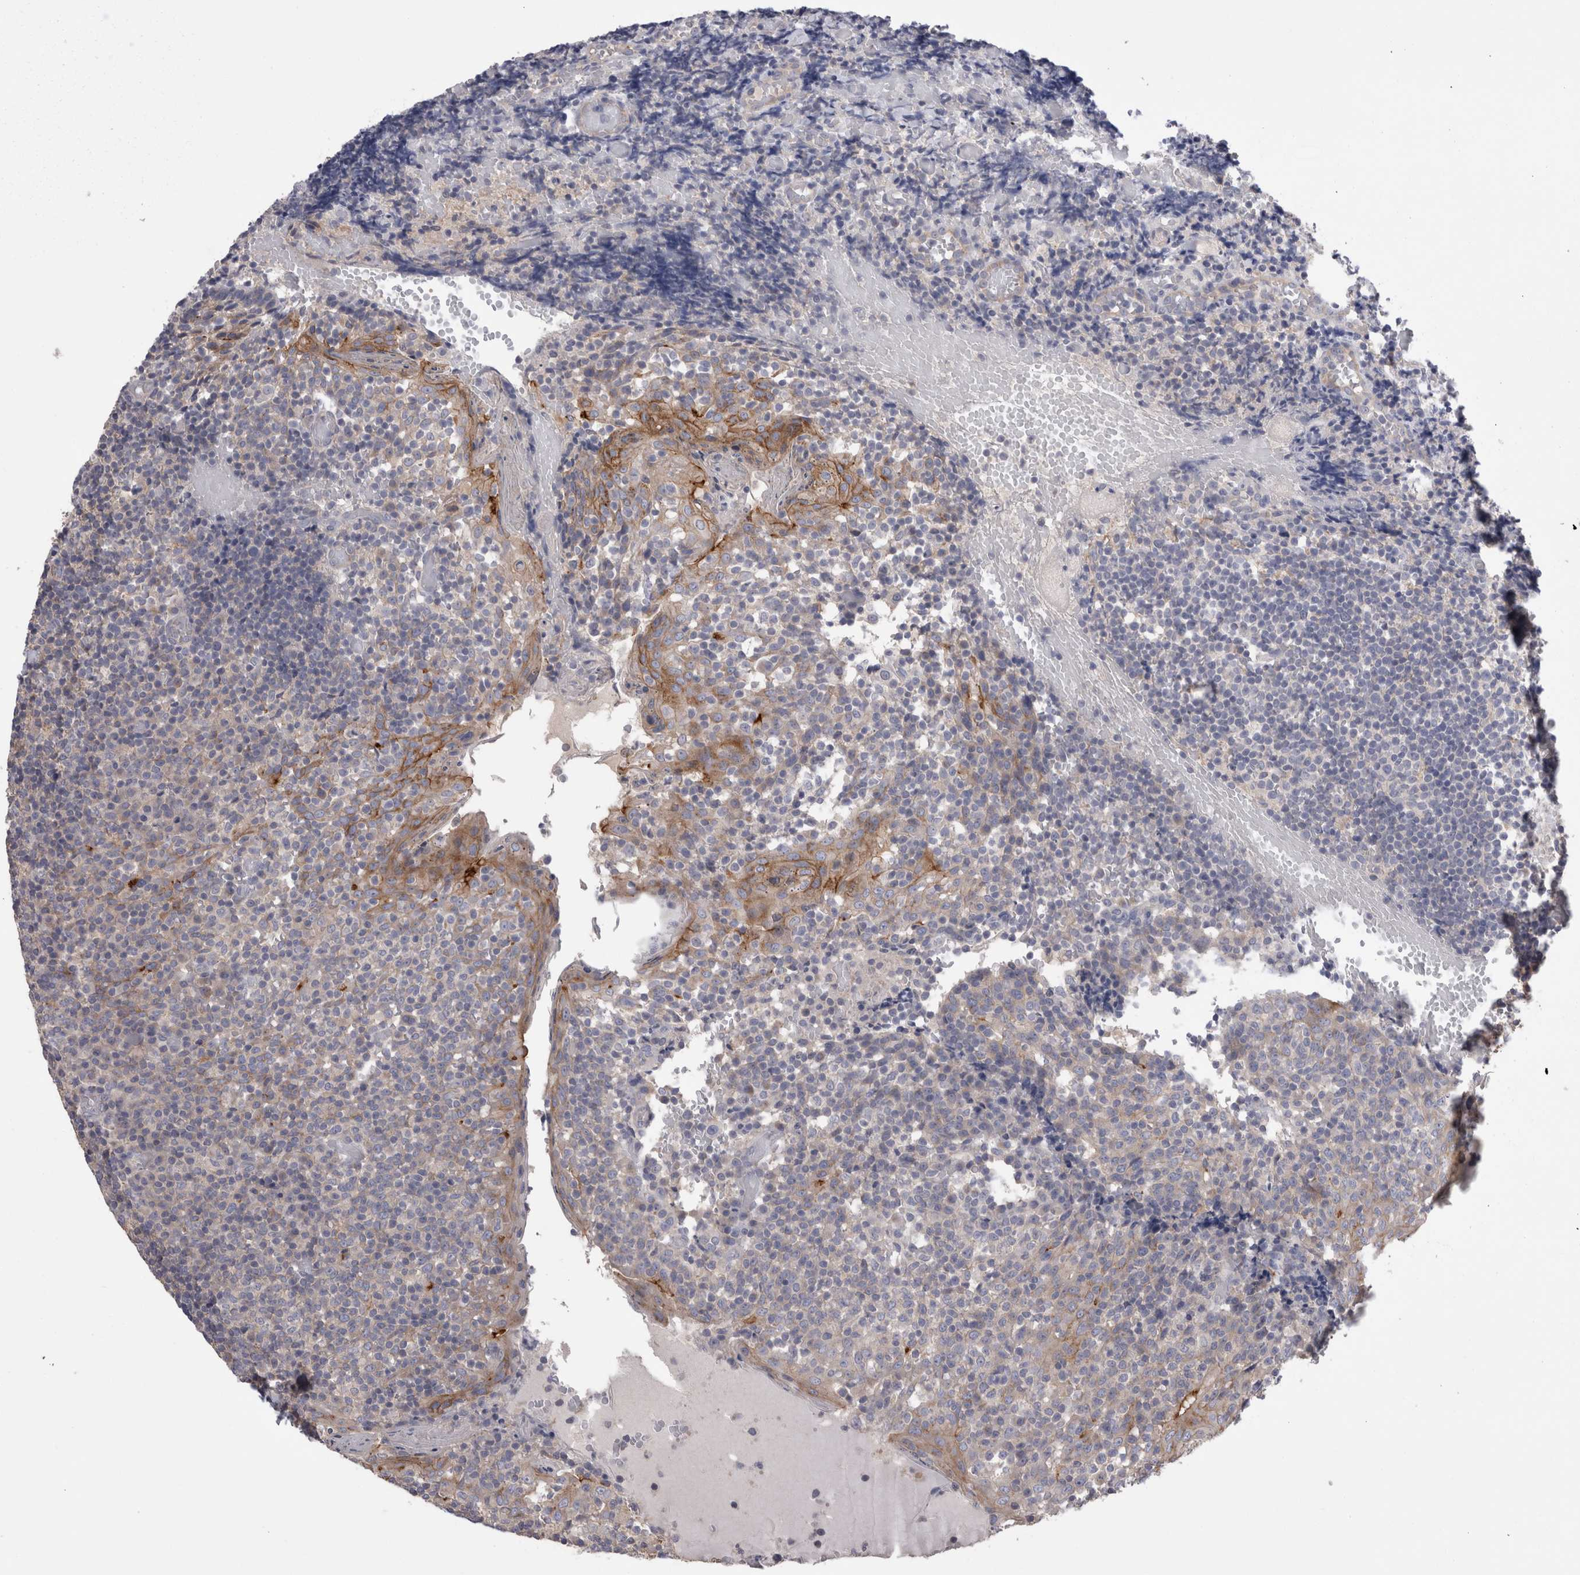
{"staining": {"intensity": "weak", "quantity": "<25%", "location": "cytoplasmic/membranous"}, "tissue": "tonsil", "cell_type": "Germinal center cells", "image_type": "normal", "snomed": [{"axis": "morphology", "description": "Normal tissue, NOS"}, {"axis": "topography", "description": "Tonsil"}], "caption": "Immunohistochemistry (IHC) of normal human tonsil exhibits no positivity in germinal center cells.", "gene": "OTOR", "patient": {"sex": "female", "age": 19}}